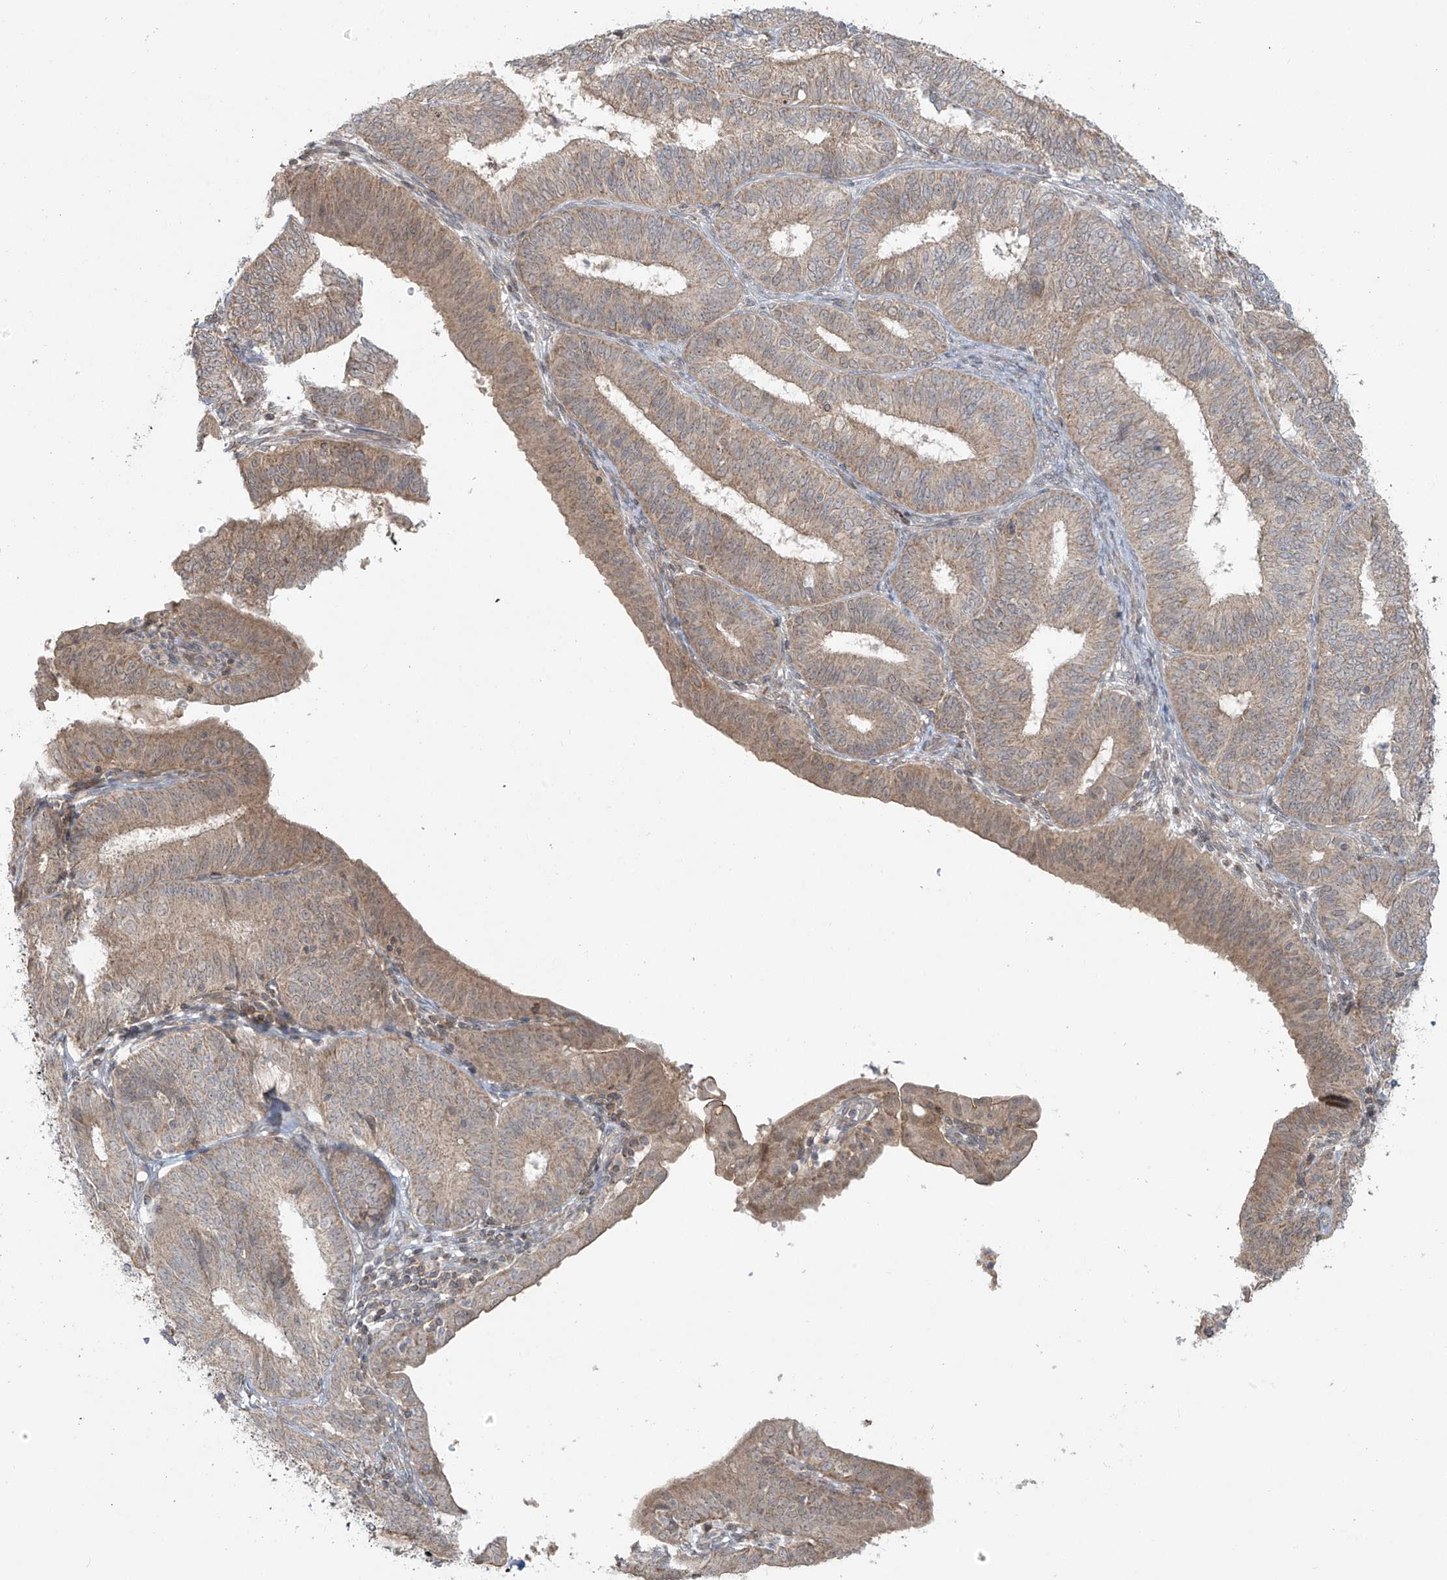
{"staining": {"intensity": "moderate", "quantity": ">75%", "location": "cytoplasmic/membranous"}, "tissue": "endometrial cancer", "cell_type": "Tumor cells", "image_type": "cancer", "snomed": [{"axis": "morphology", "description": "Adenocarcinoma, NOS"}, {"axis": "topography", "description": "Endometrium"}], "caption": "This is a histology image of immunohistochemistry (IHC) staining of endometrial cancer, which shows moderate positivity in the cytoplasmic/membranous of tumor cells.", "gene": "HDDC2", "patient": {"sex": "female", "age": 51}}